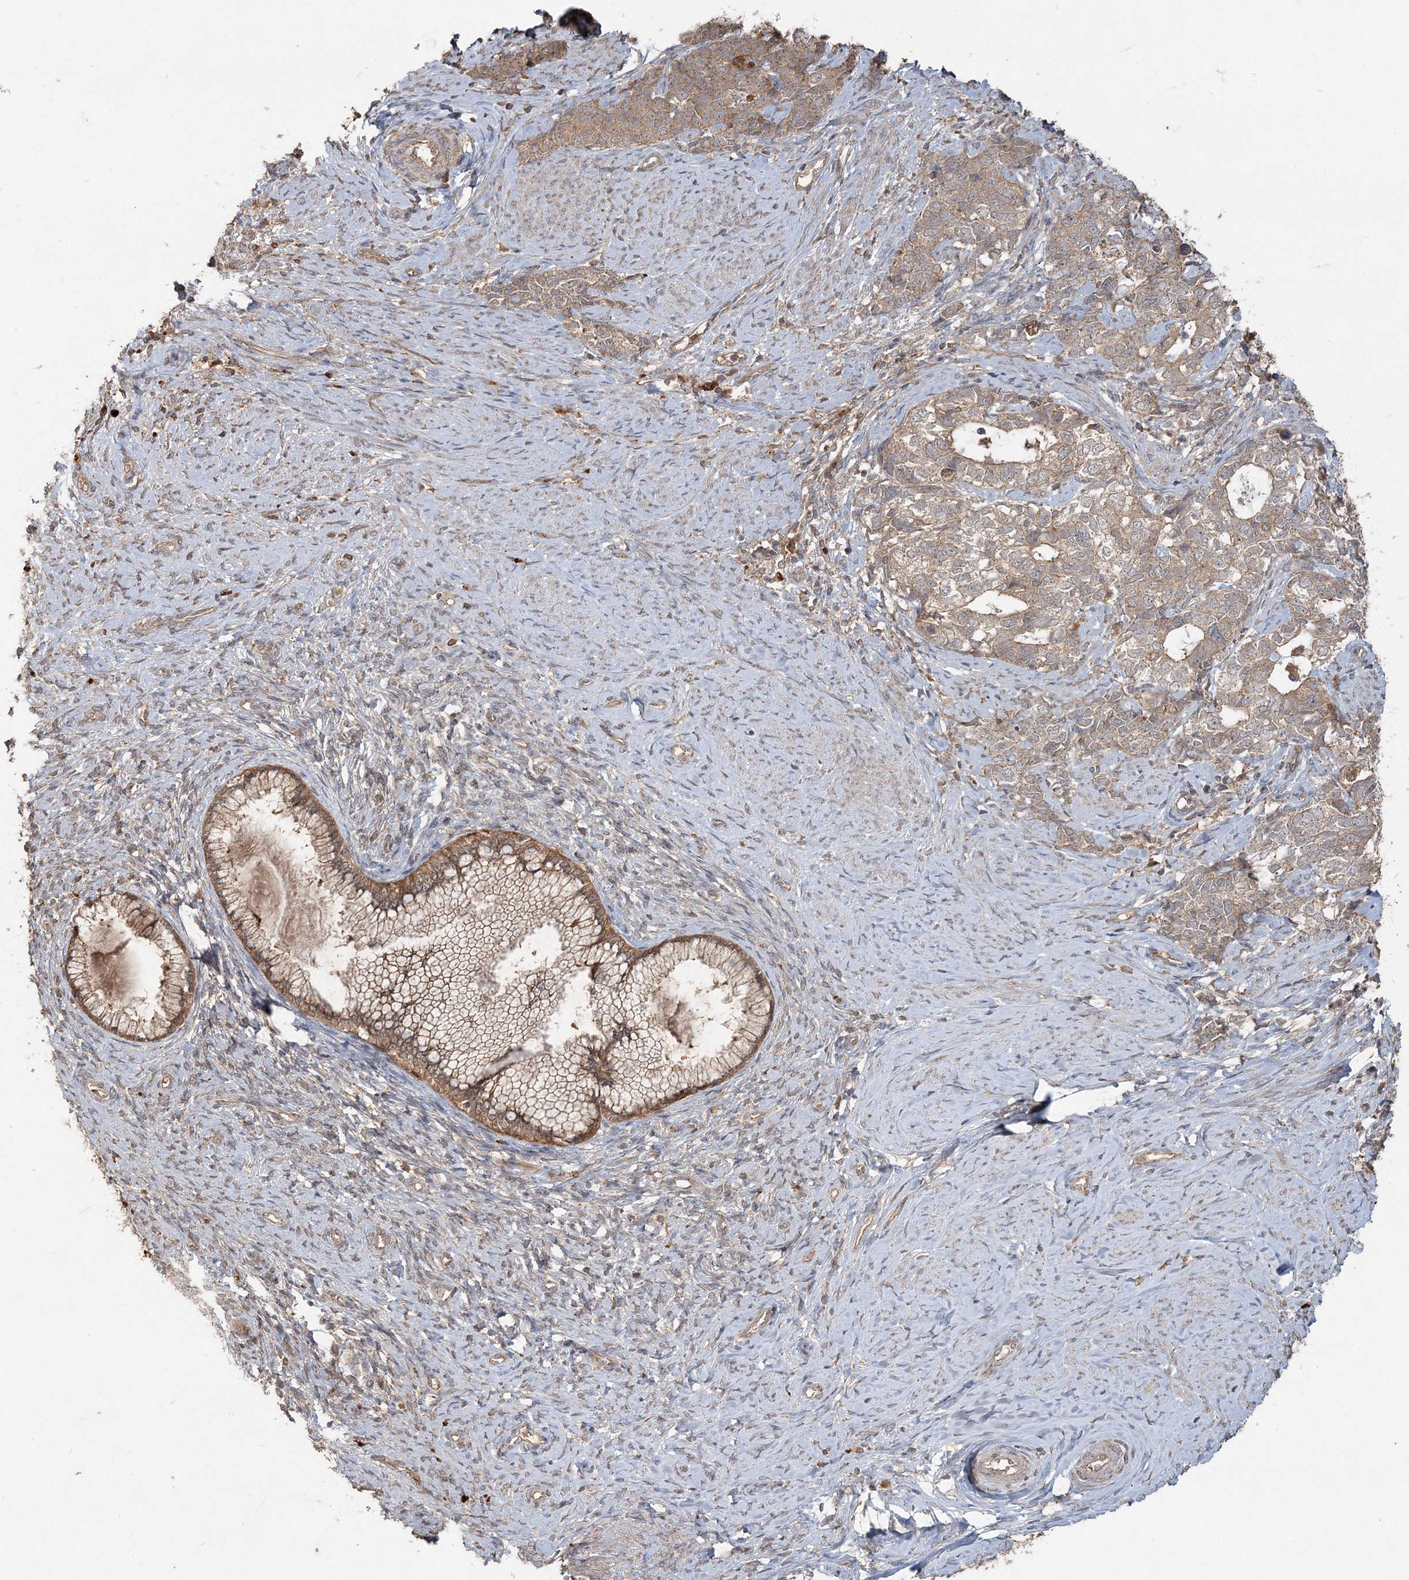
{"staining": {"intensity": "weak", "quantity": ">75%", "location": "cytoplasmic/membranous"}, "tissue": "cervical cancer", "cell_type": "Tumor cells", "image_type": "cancer", "snomed": [{"axis": "morphology", "description": "Squamous cell carcinoma, NOS"}, {"axis": "topography", "description": "Cervix"}], "caption": "Tumor cells reveal weak cytoplasmic/membranous expression in about >75% of cells in cervical cancer.", "gene": "SPRY1", "patient": {"sex": "female", "age": 63}}